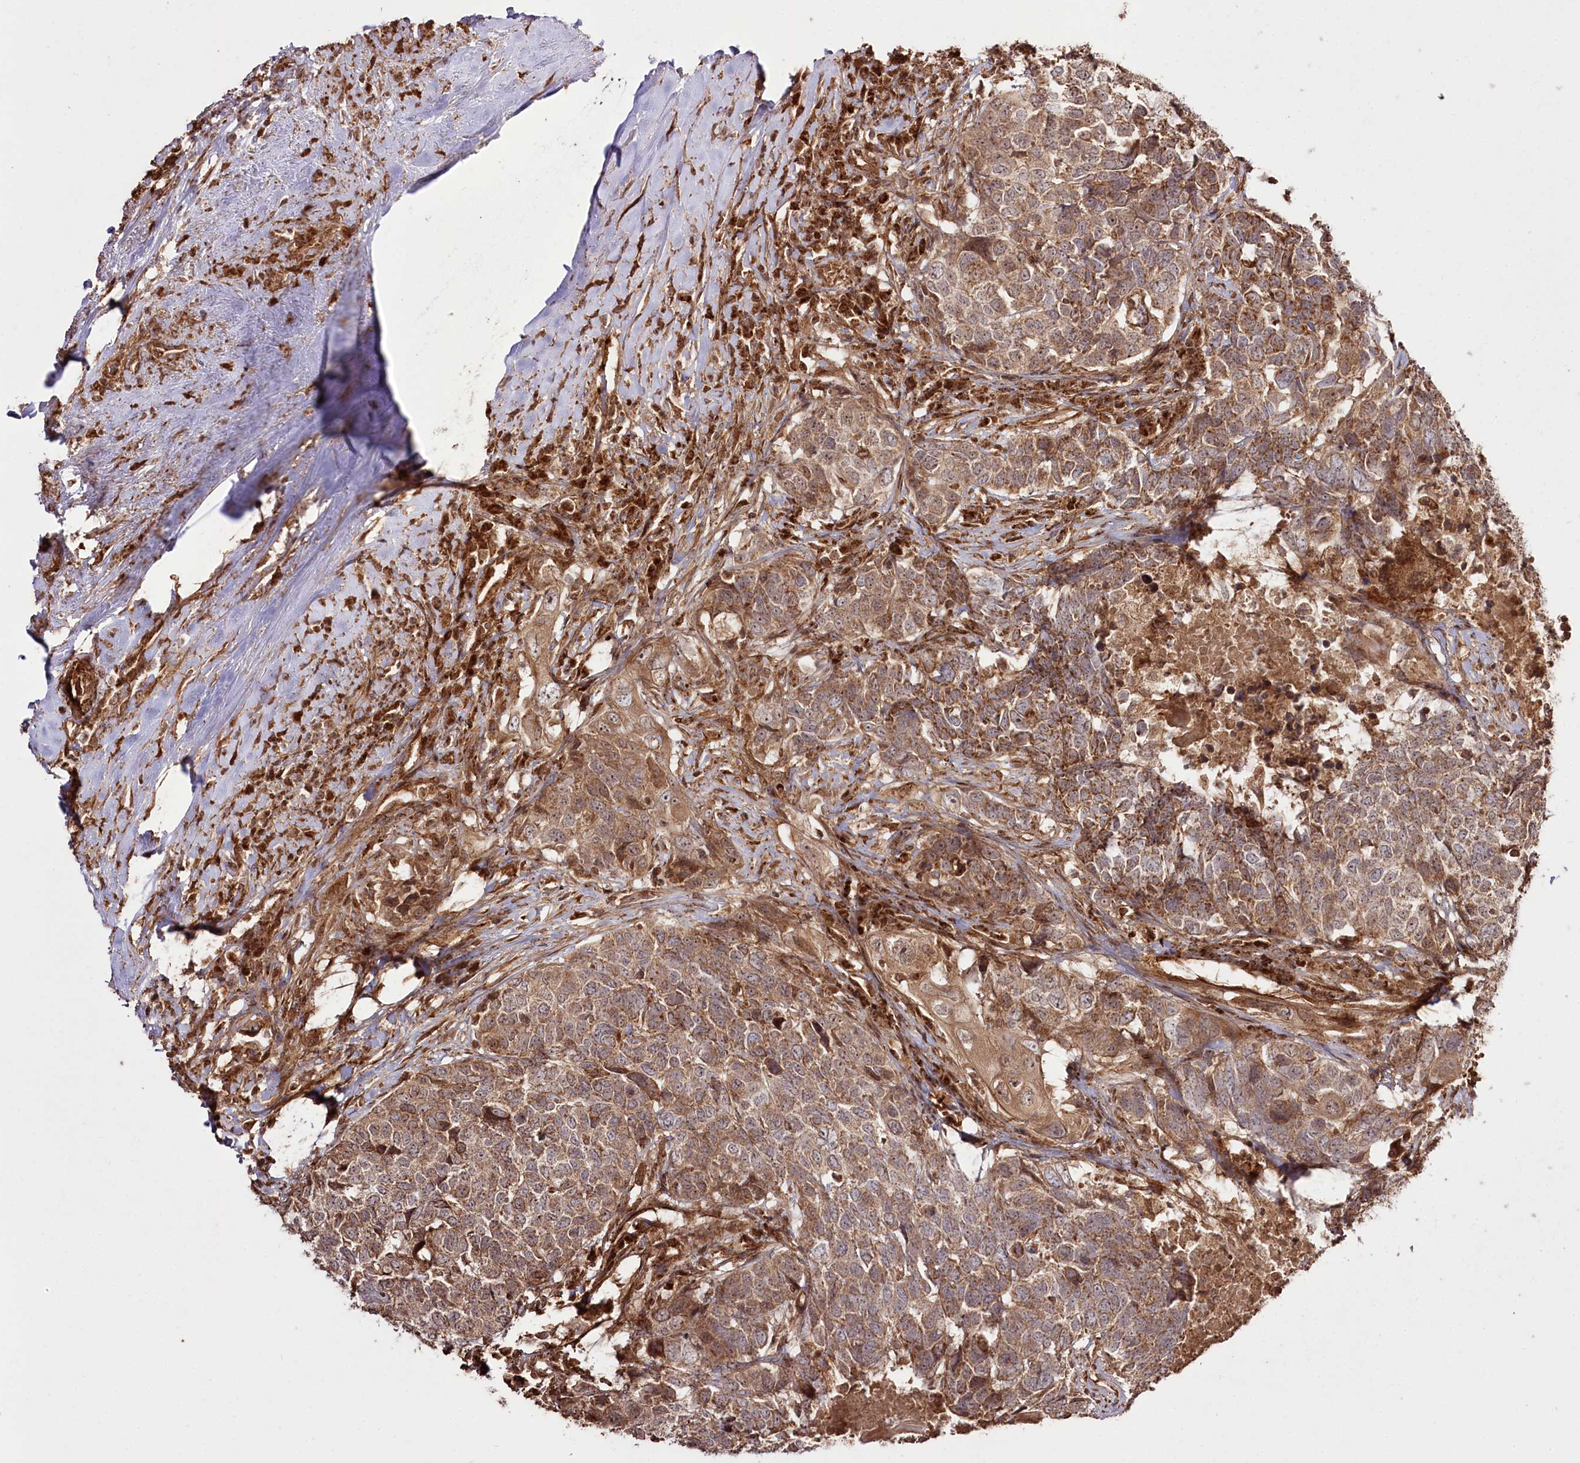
{"staining": {"intensity": "moderate", "quantity": ">75%", "location": "cytoplasmic/membranous"}, "tissue": "head and neck cancer", "cell_type": "Tumor cells", "image_type": "cancer", "snomed": [{"axis": "morphology", "description": "Squamous cell carcinoma, NOS"}, {"axis": "topography", "description": "Head-Neck"}], "caption": "Immunohistochemistry (DAB (3,3'-diaminobenzidine)) staining of human head and neck cancer (squamous cell carcinoma) displays moderate cytoplasmic/membranous protein positivity in approximately >75% of tumor cells. (DAB IHC, brown staining for protein, blue staining for nuclei).", "gene": "REXO2", "patient": {"sex": "male", "age": 66}}